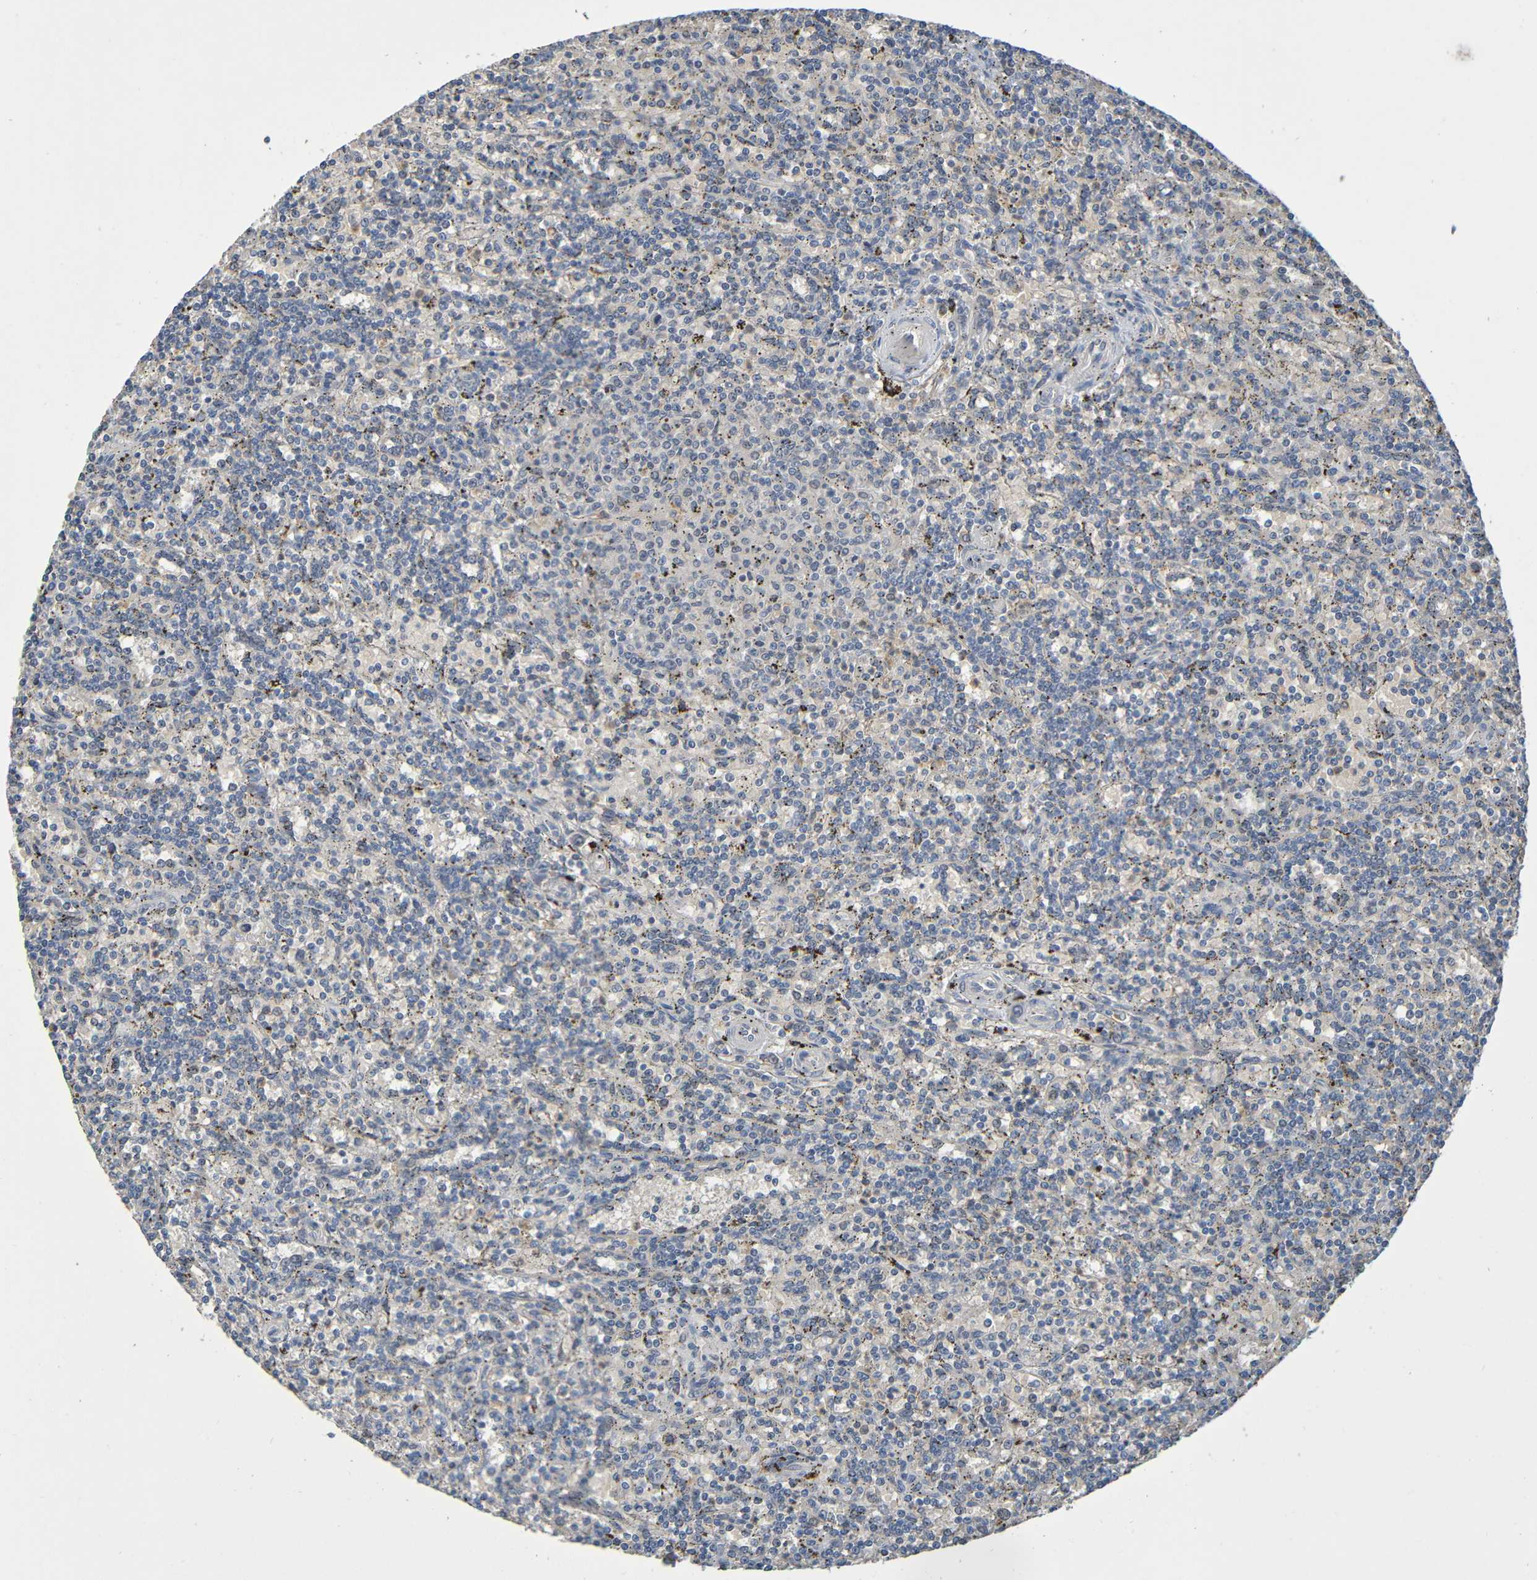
{"staining": {"intensity": "negative", "quantity": "none", "location": "none"}, "tissue": "lymphoma", "cell_type": "Tumor cells", "image_type": "cancer", "snomed": [{"axis": "morphology", "description": "Malignant lymphoma, non-Hodgkin's type, Low grade"}, {"axis": "topography", "description": "Spleen"}], "caption": "Protein analysis of lymphoma demonstrates no significant staining in tumor cells.", "gene": "C1QA", "patient": {"sex": "male", "age": 73}}